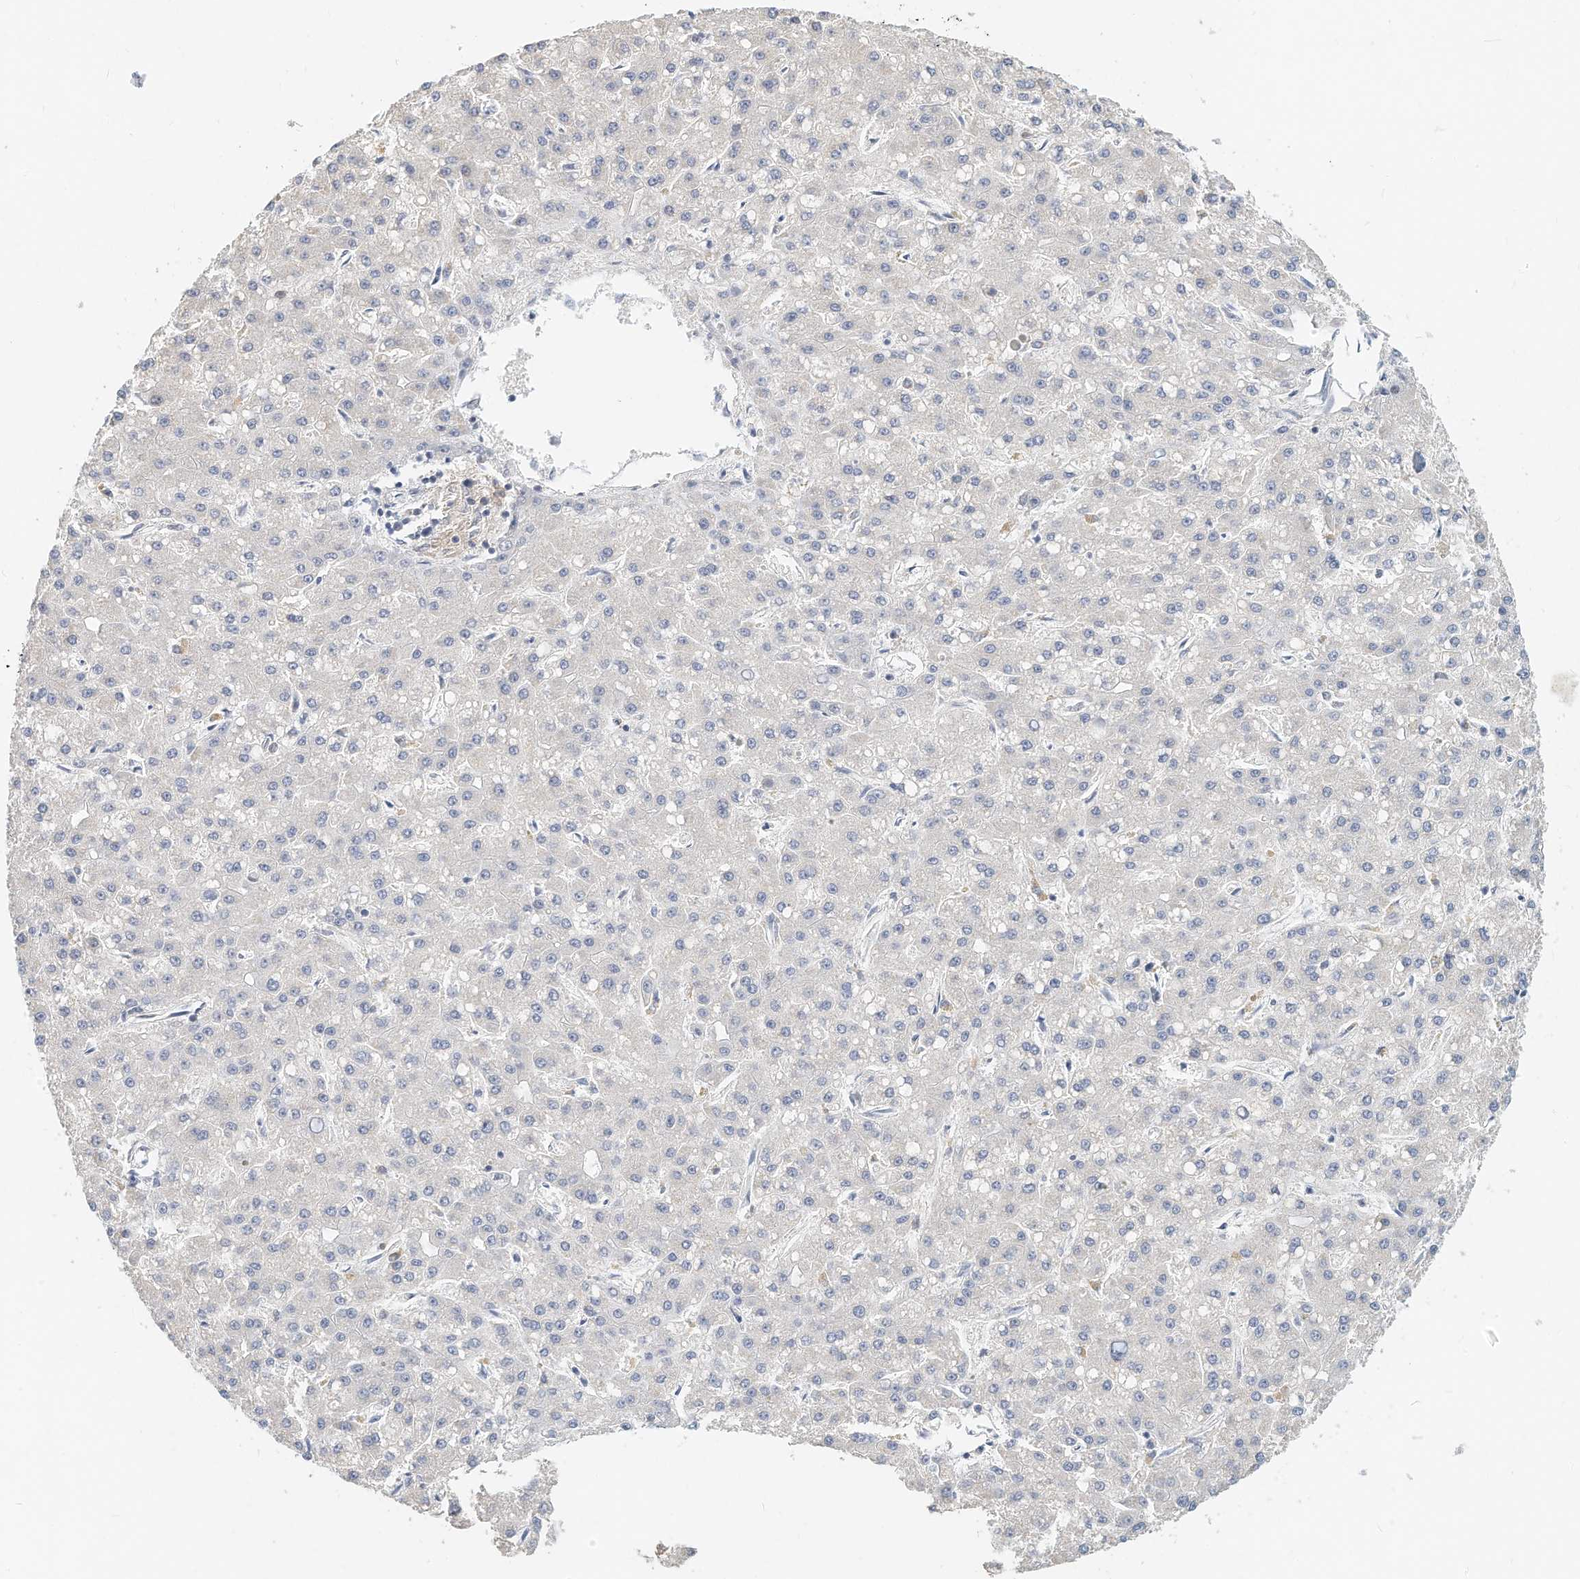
{"staining": {"intensity": "negative", "quantity": "none", "location": "none"}, "tissue": "liver cancer", "cell_type": "Tumor cells", "image_type": "cancer", "snomed": [{"axis": "morphology", "description": "Carcinoma, Hepatocellular, NOS"}, {"axis": "topography", "description": "Liver"}], "caption": "Immunohistochemistry (IHC) photomicrograph of neoplastic tissue: liver cancer stained with DAB (3,3'-diaminobenzidine) displays no significant protein expression in tumor cells.", "gene": "MICAL1", "patient": {"sex": "male", "age": 67}}